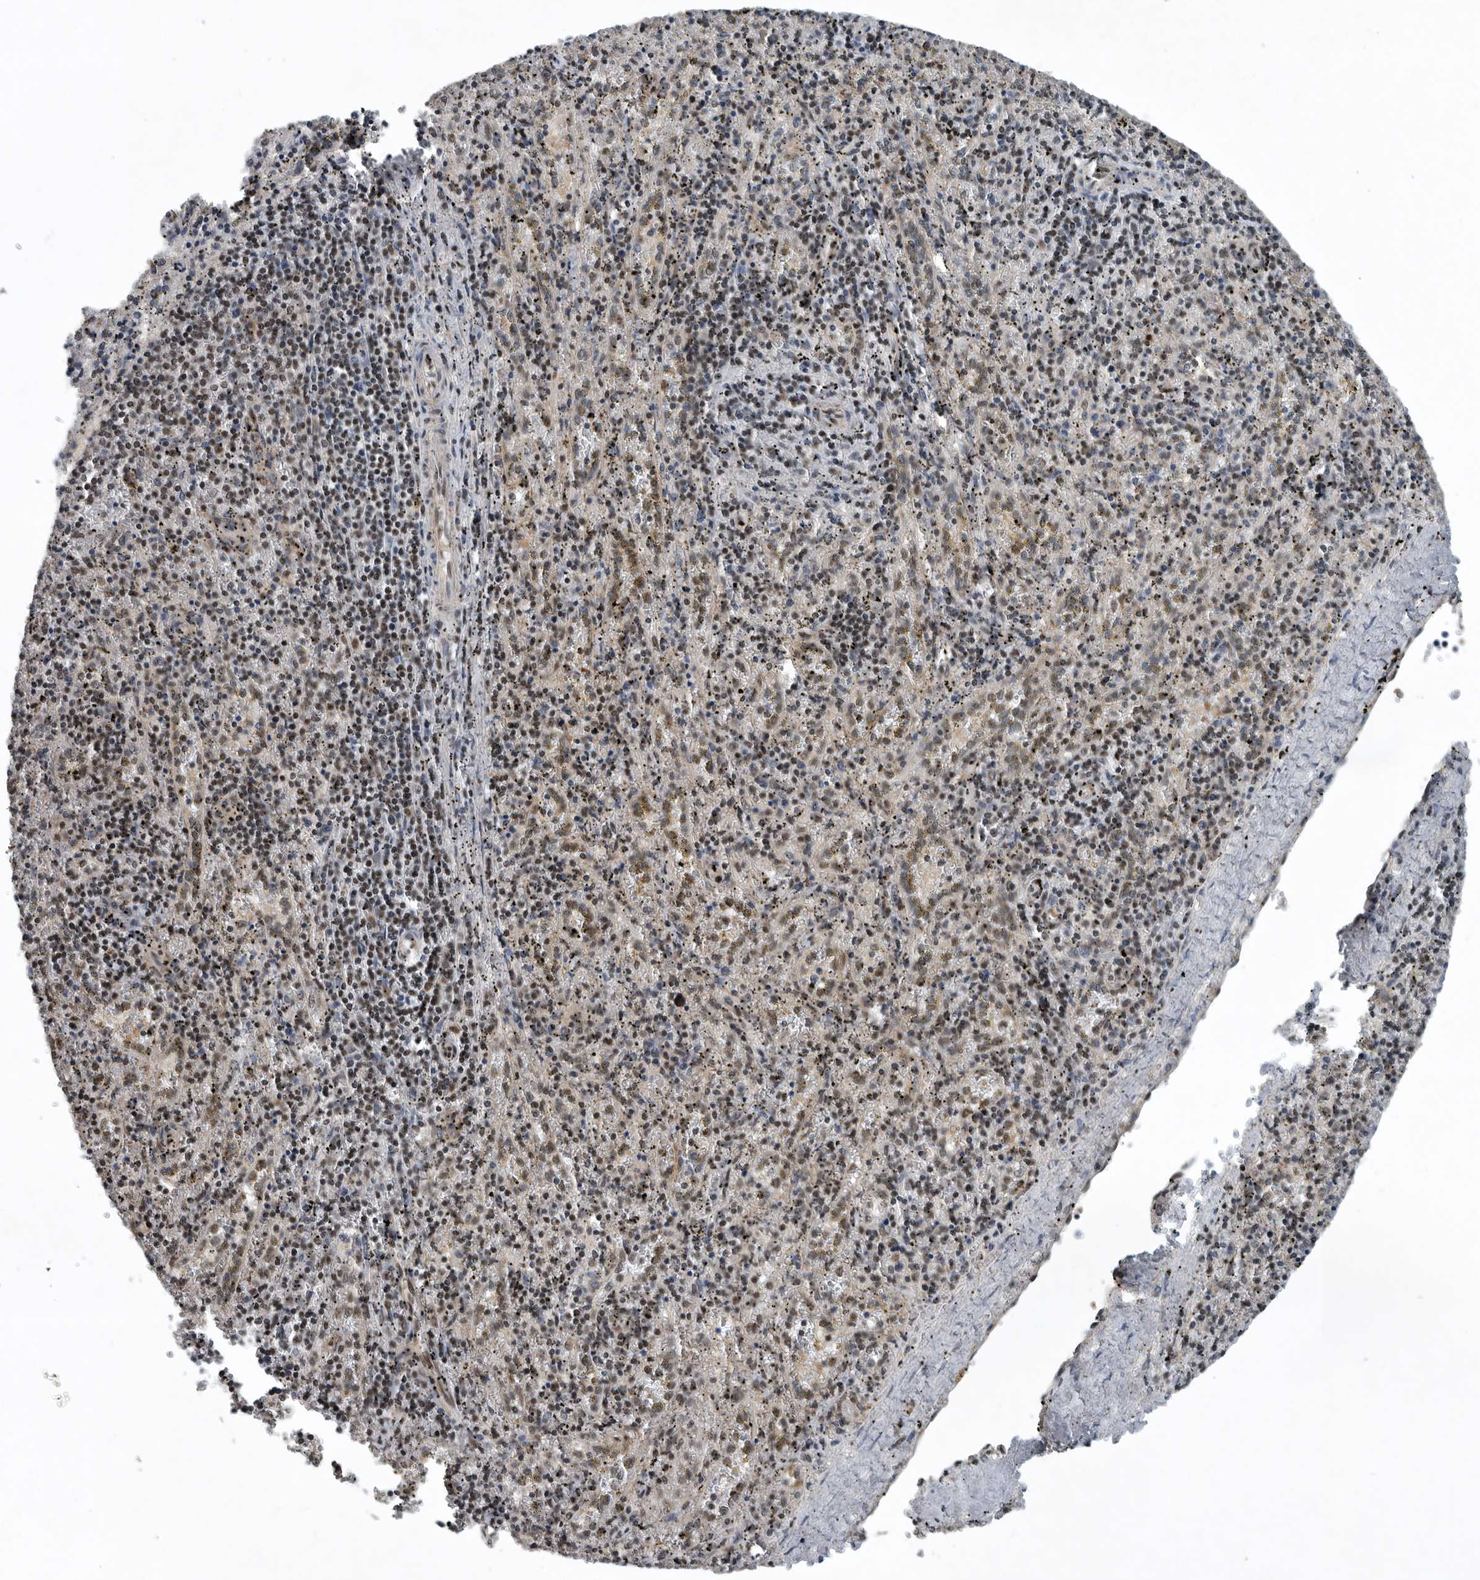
{"staining": {"intensity": "weak", "quantity": "25%-75%", "location": "nuclear"}, "tissue": "spleen", "cell_type": "Cells in red pulp", "image_type": "normal", "snomed": [{"axis": "morphology", "description": "Normal tissue, NOS"}, {"axis": "topography", "description": "Spleen"}], "caption": "Weak nuclear staining for a protein is seen in about 25%-75% of cells in red pulp of benign spleen using immunohistochemistry.", "gene": "SENP7", "patient": {"sex": "male", "age": 11}}